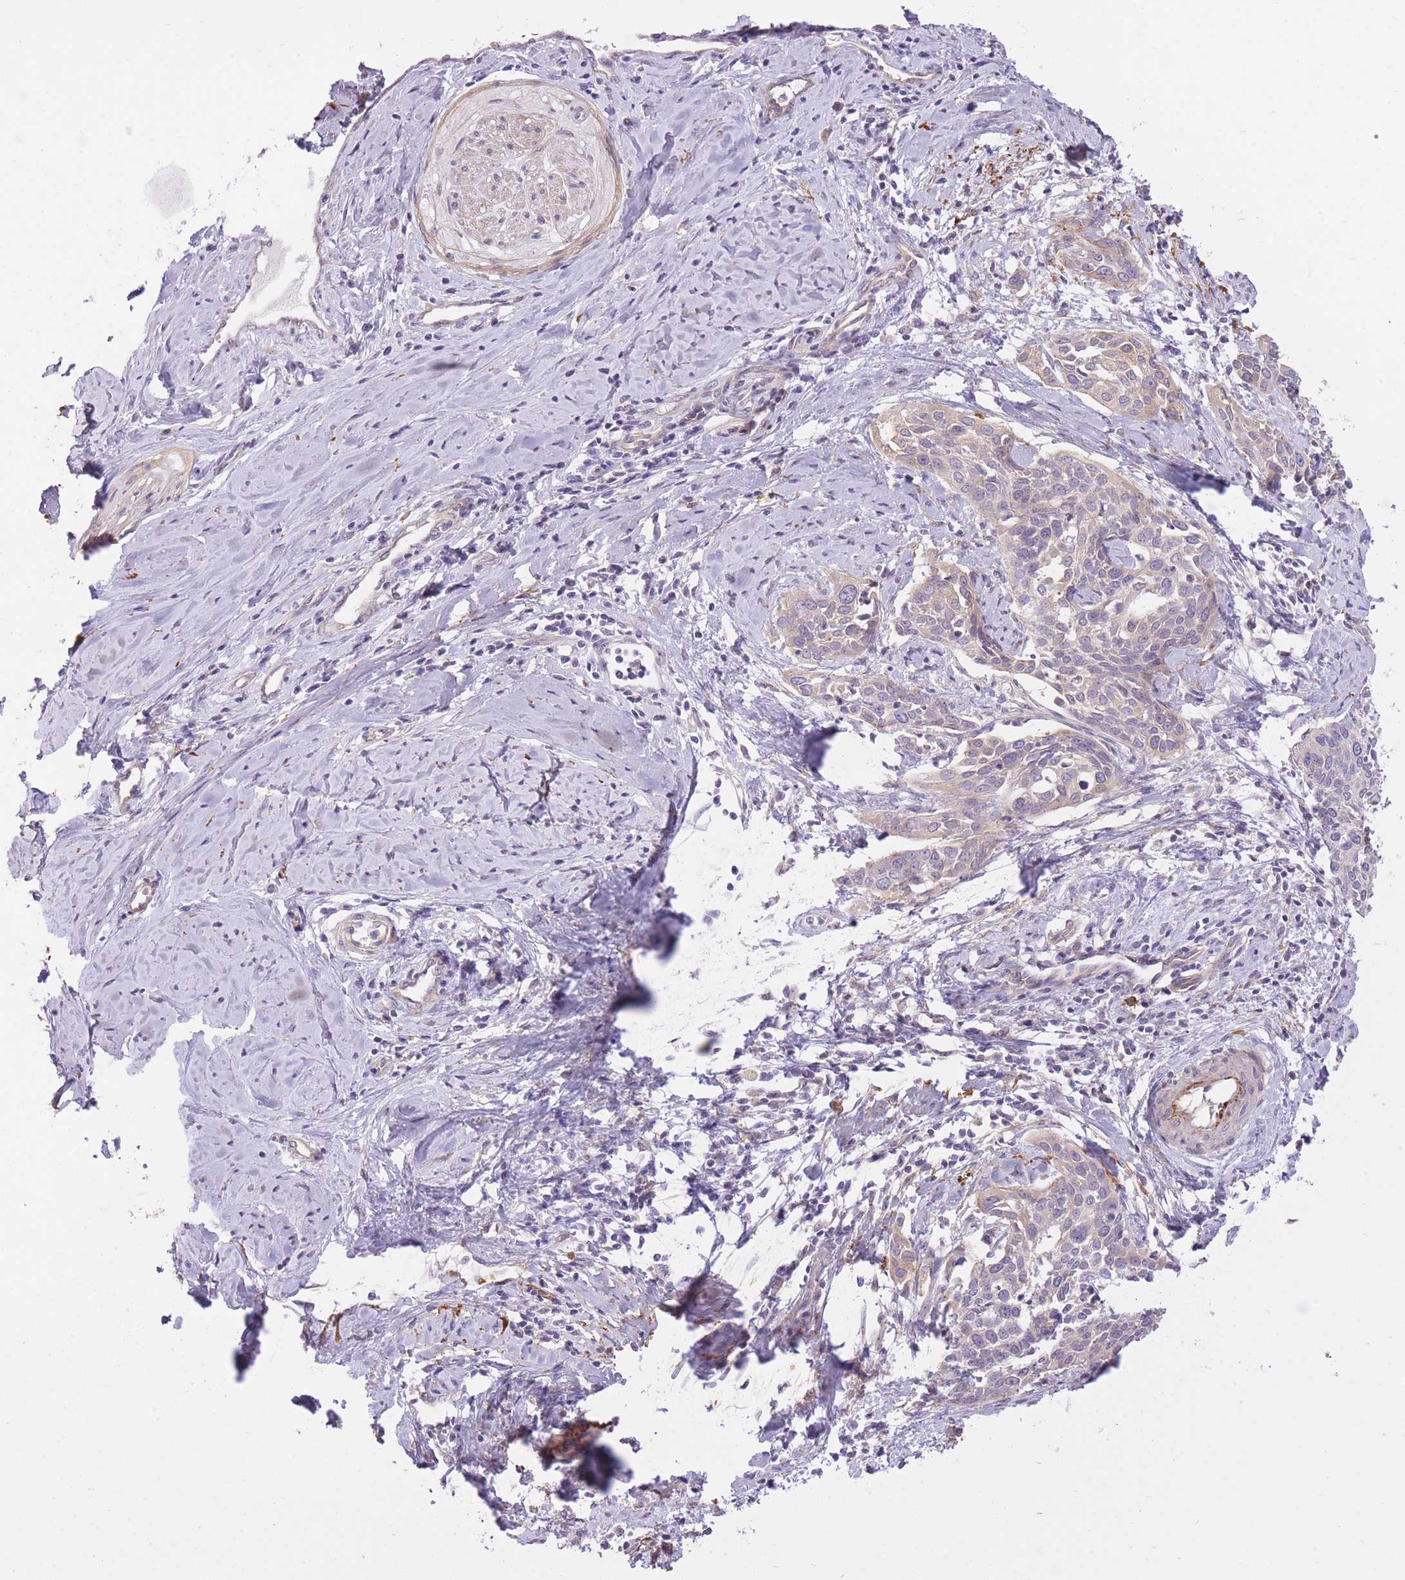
{"staining": {"intensity": "negative", "quantity": "none", "location": "none"}, "tissue": "cervical cancer", "cell_type": "Tumor cells", "image_type": "cancer", "snomed": [{"axis": "morphology", "description": "Squamous cell carcinoma, NOS"}, {"axis": "topography", "description": "Cervix"}], "caption": "DAB immunohistochemical staining of cervical cancer displays no significant positivity in tumor cells.", "gene": "REV1", "patient": {"sex": "female", "age": 44}}